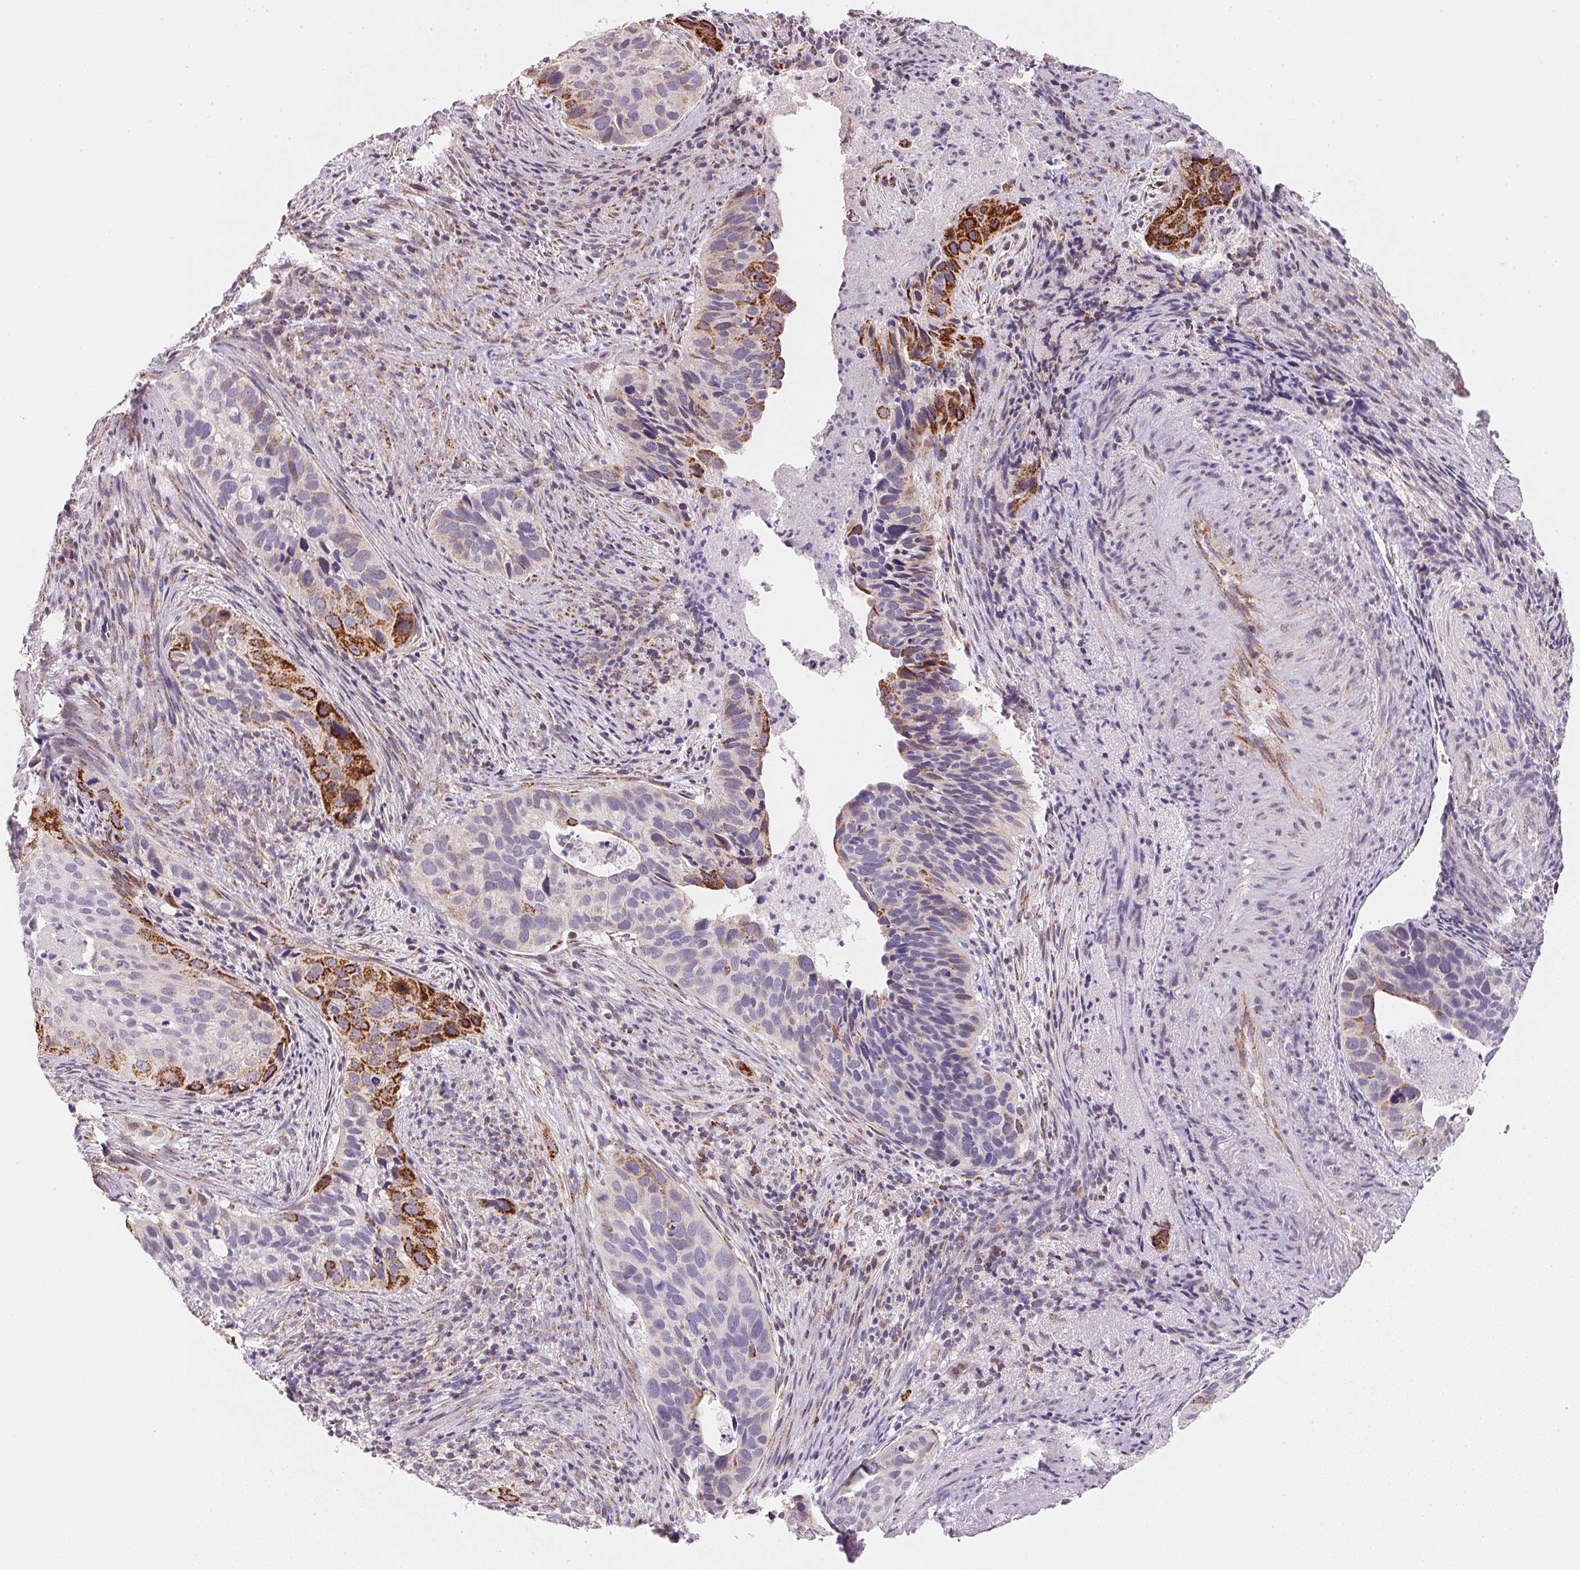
{"staining": {"intensity": "strong", "quantity": "<25%", "location": "cytoplasmic/membranous"}, "tissue": "cervical cancer", "cell_type": "Tumor cells", "image_type": "cancer", "snomed": [{"axis": "morphology", "description": "Squamous cell carcinoma, NOS"}, {"axis": "topography", "description": "Cervix"}], "caption": "Brown immunohistochemical staining in human cervical squamous cell carcinoma shows strong cytoplasmic/membranous expression in about <25% of tumor cells.", "gene": "GIPC2", "patient": {"sex": "female", "age": 38}}